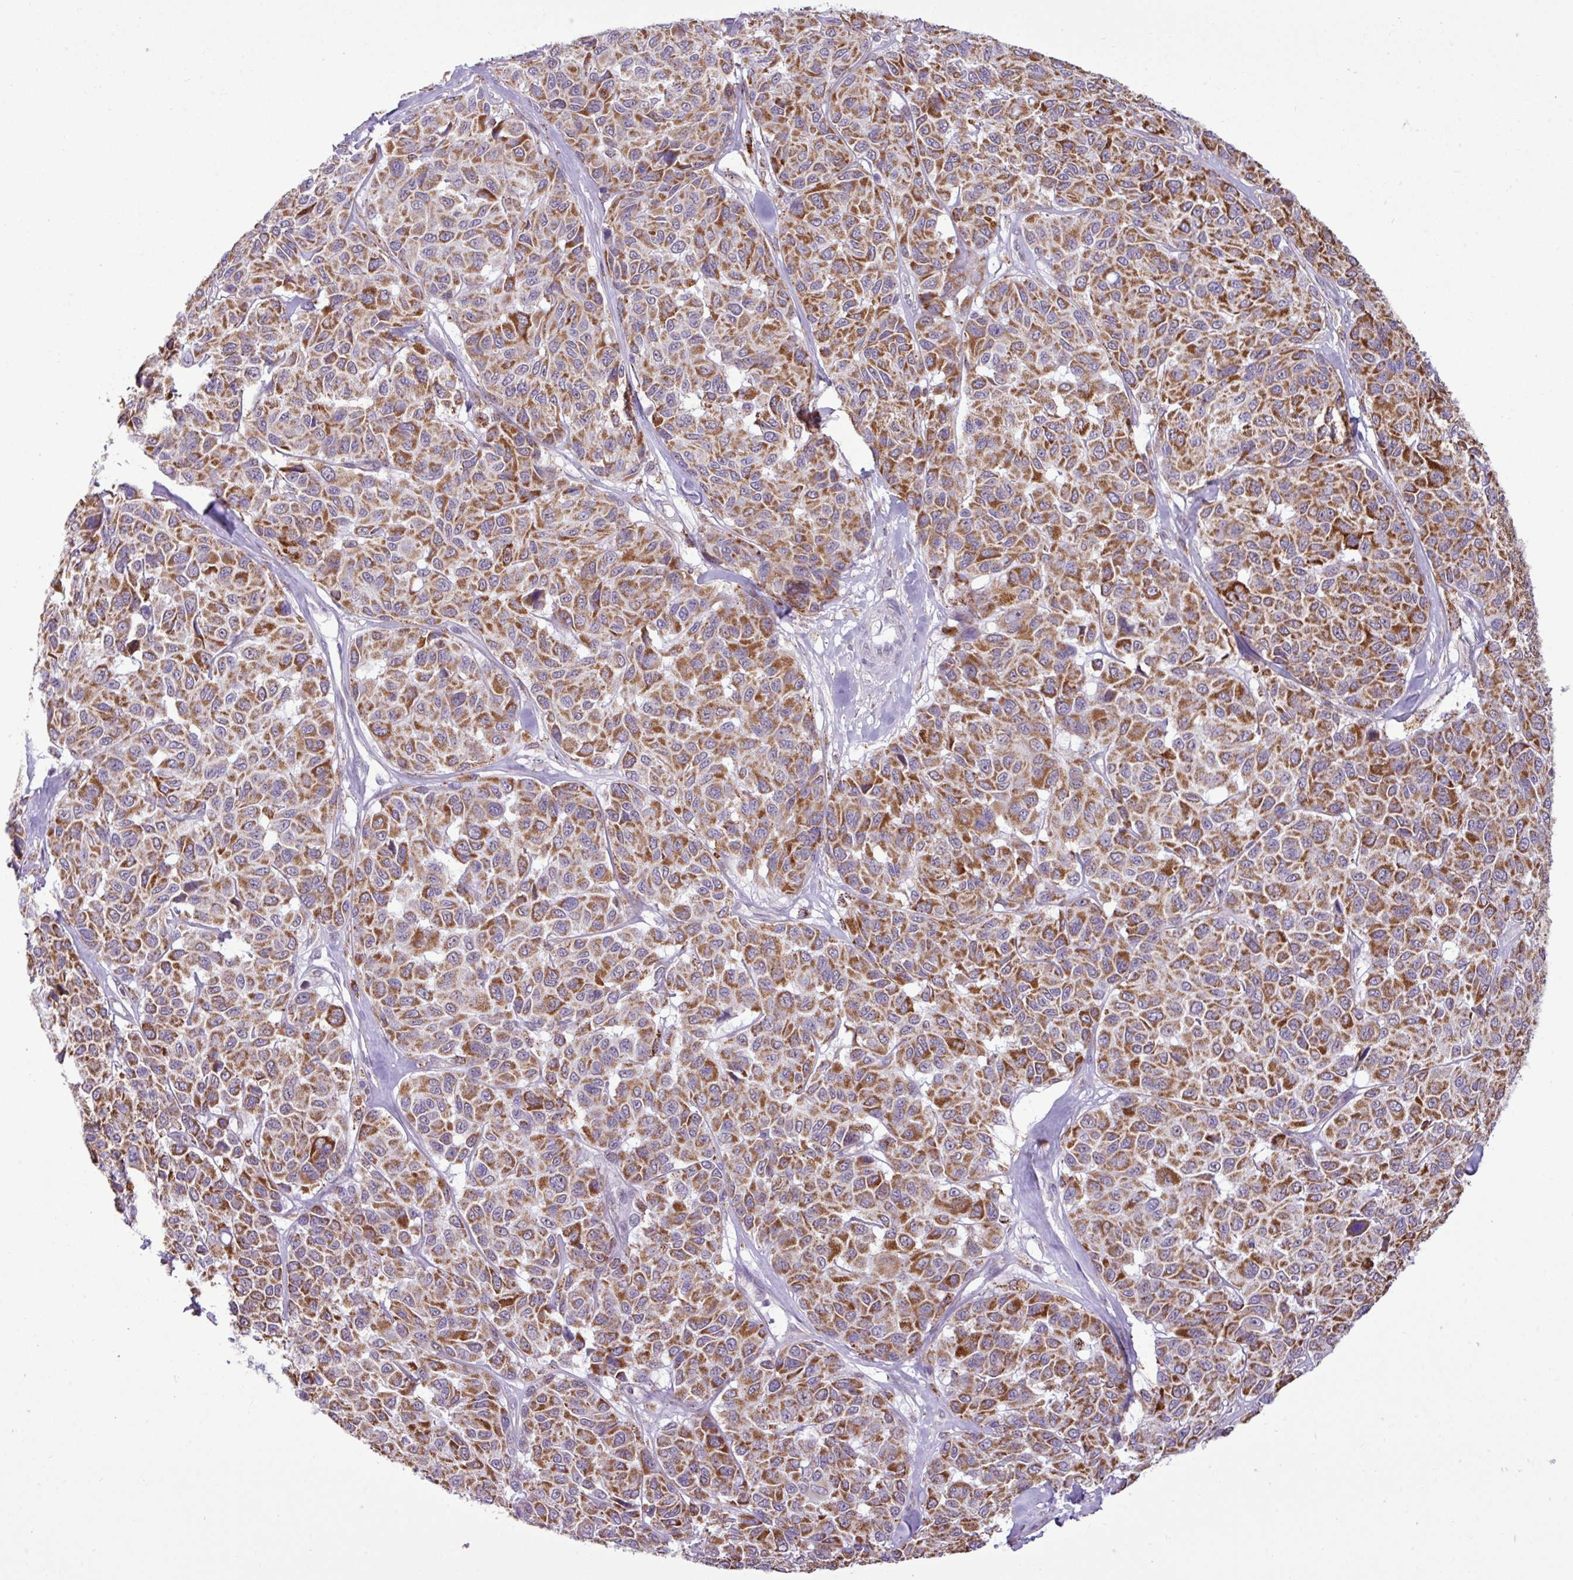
{"staining": {"intensity": "moderate", "quantity": ">75%", "location": "cytoplasmic/membranous"}, "tissue": "melanoma", "cell_type": "Tumor cells", "image_type": "cancer", "snomed": [{"axis": "morphology", "description": "Malignant melanoma, NOS"}, {"axis": "topography", "description": "Skin"}], "caption": "Approximately >75% of tumor cells in malignant melanoma demonstrate moderate cytoplasmic/membranous protein expression as visualized by brown immunohistochemical staining.", "gene": "SGPP1", "patient": {"sex": "female", "age": 66}}